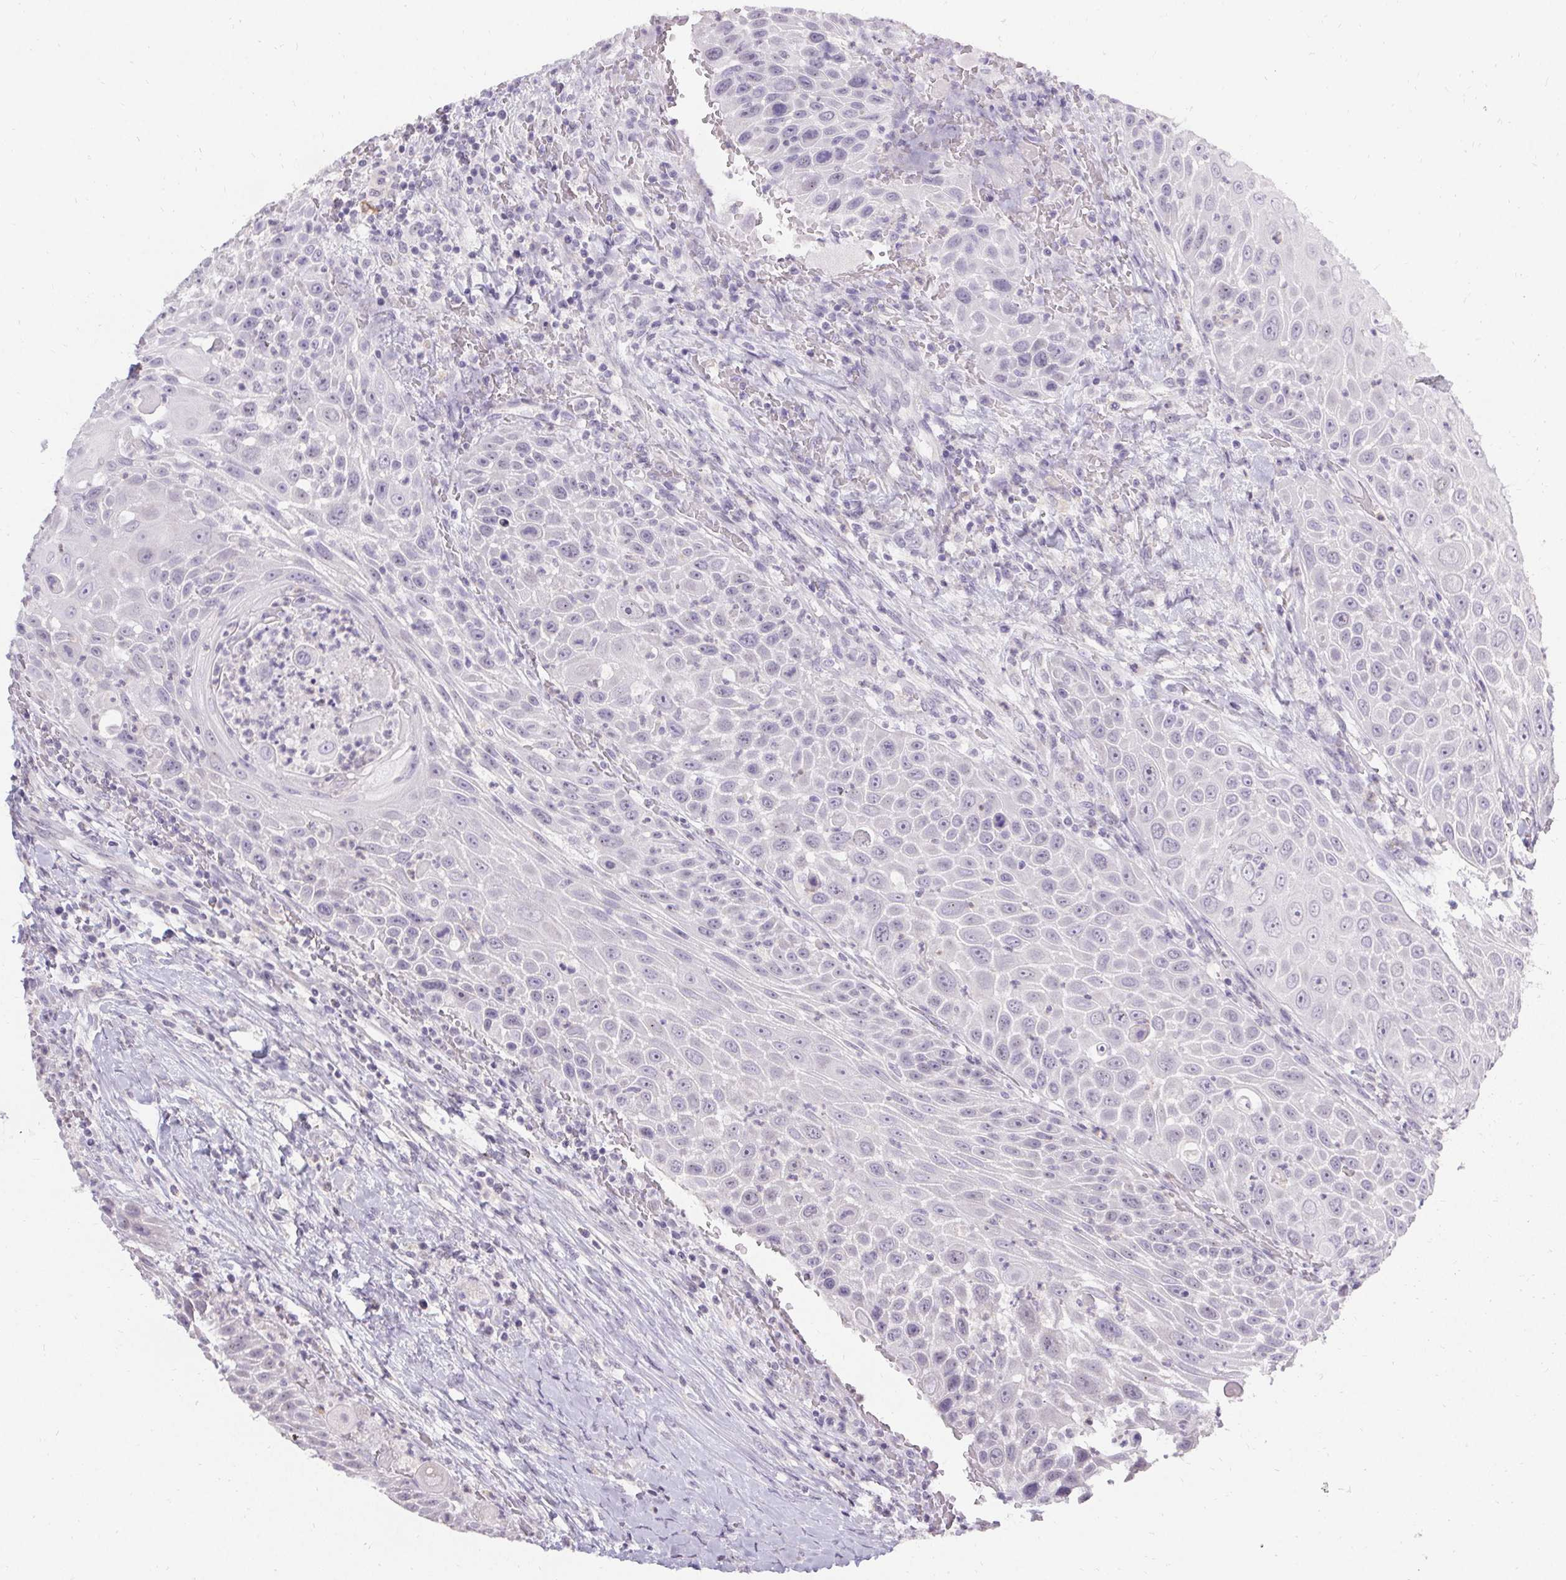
{"staining": {"intensity": "negative", "quantity": "none", "location": "none"}, "tissue": "head and neck cancer", "cell_type": "Tumor cells", "image_type": "cancer", "snomed": [{"axis": "morphology", "description": "Squamous cell carcinoma, NOS"}, {"axis": "topography", "description": "Head-Neck"}], "caption": "The image displays no significant expression in tumor cells of head and neck cancer (squamous cell carcinoma).", "gene": "PMEL", "patient": {"sex": "male", "age": 69}}